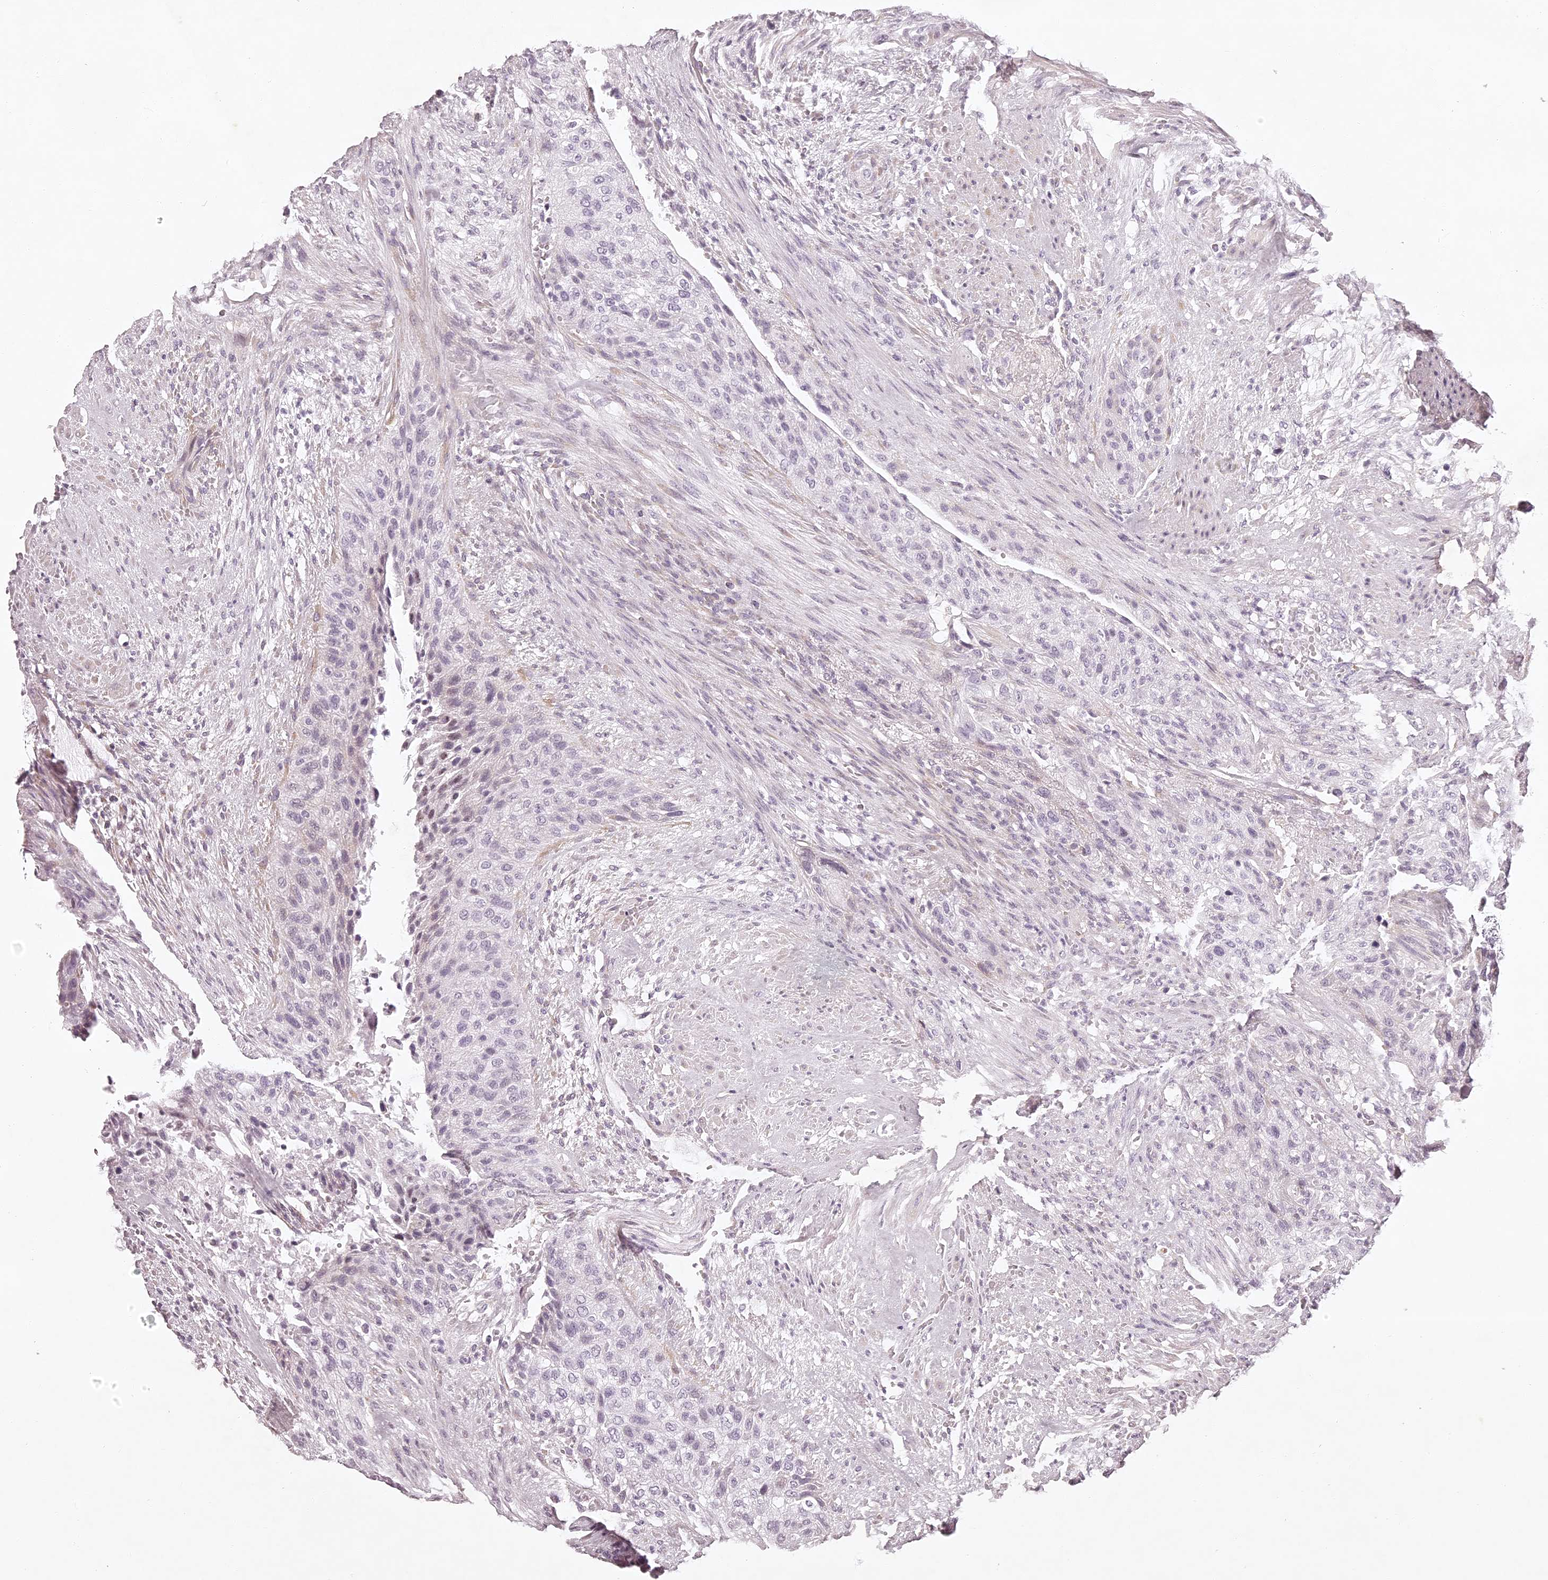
{"staining": {"intensity": "negative", "quantity": "none", "location": "none"}, "tissue": "urothelial cancer", "cell_type": "Tumor cells", "image_type": "cancer", "snomed": [{"axis": "morphology", "description": "Urothelial carcinoma, High grade"}, {"axis": "topography", "description": "Urinary bladder"}], "caption": "Immunohistochemistry (IHC) of human high-grade urothelial carcinoma shows no positivity in tumor cells.", "gene": "ELAPOR1", "patient": {"sex": "male", "age": 35}}